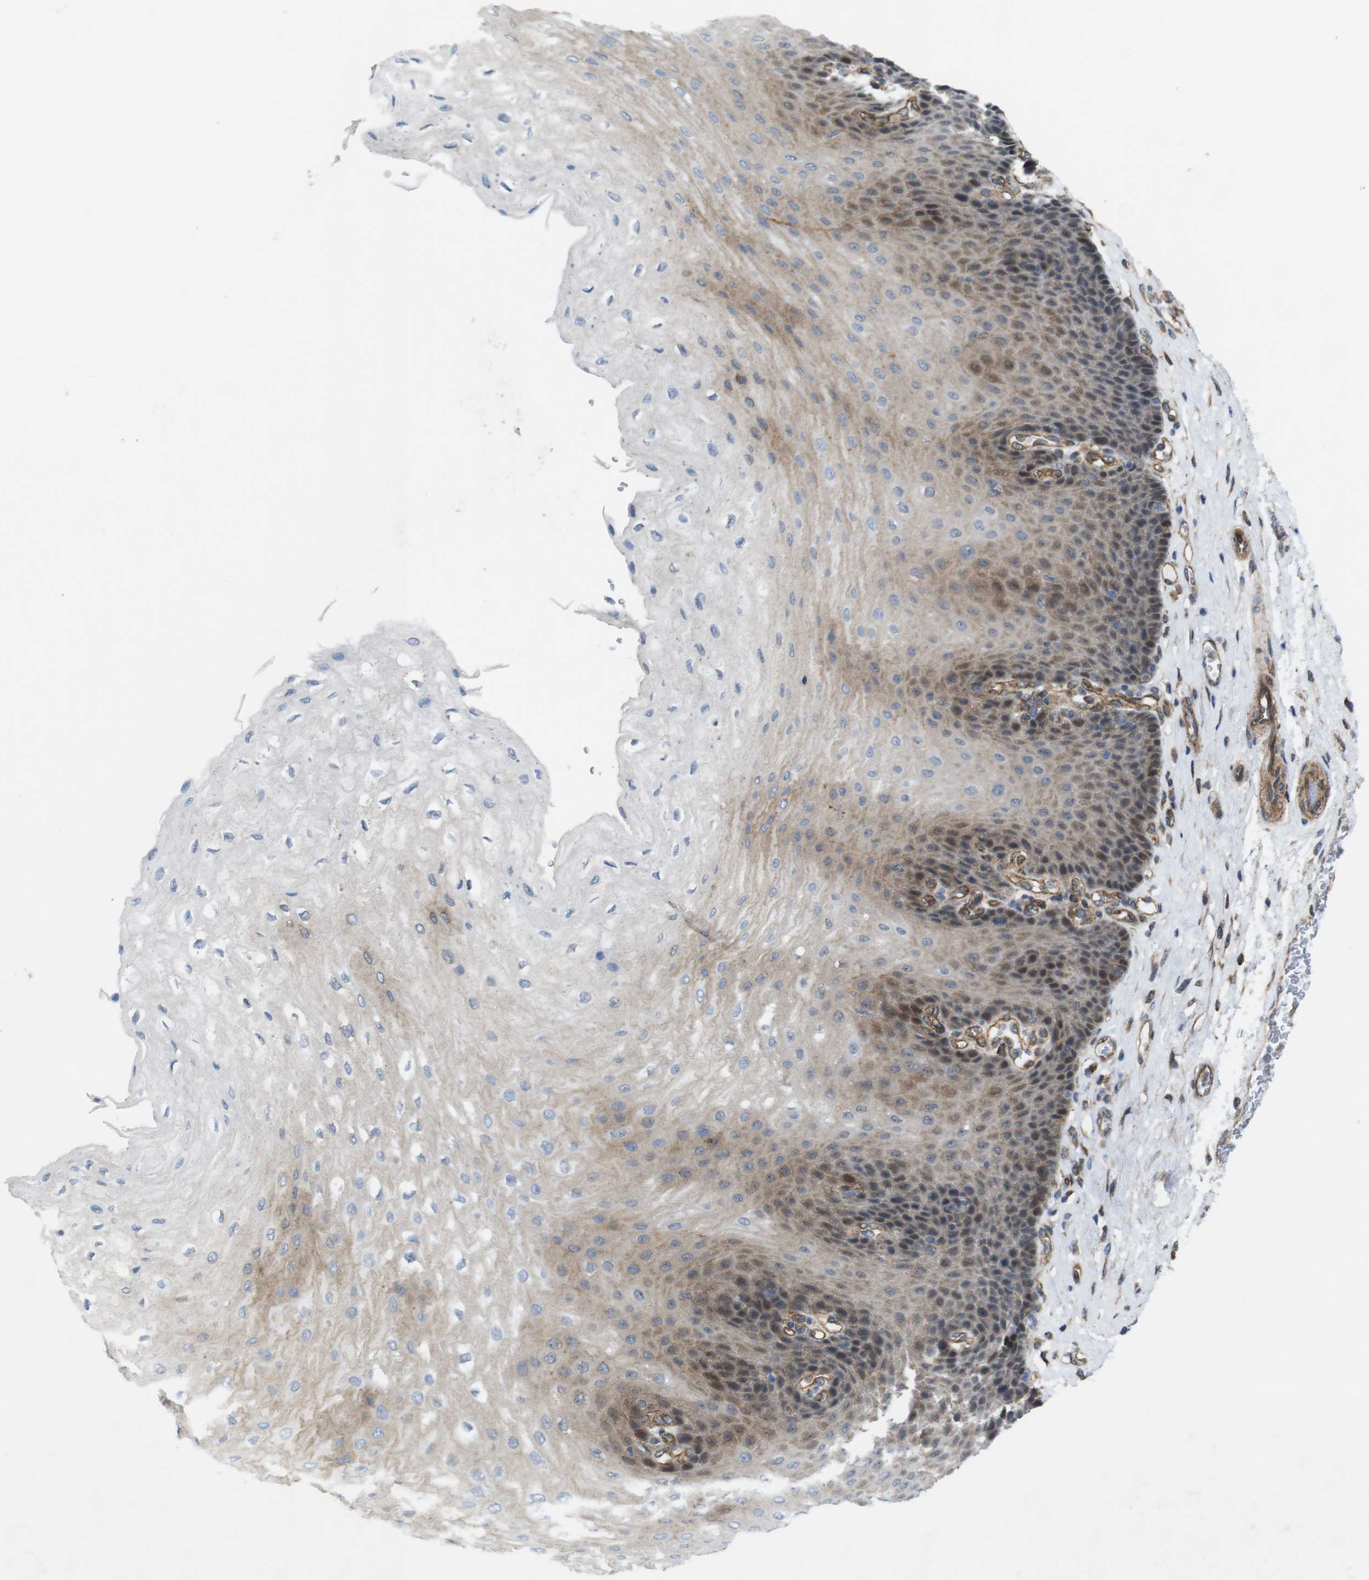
{"staining": {"intensity": "moderate", "quantity": "25%-75%", "location": "cytoplasmic/membranous,nuclear"}, "tissue": "esophagus", "cell_type": "Squamous epithelial cells", "image_type": "normal", "snomed": [{"axis": "morphology", "description": "Normal tissue, NOS"}, {"axis": "topography", "description": "Esophagus"}], "caption": "This histopathology image reveals immunohistochemistry staining of normal esophagus, with medium moderate cytoplasmic/membranous,nuclear positivity in approximately 25%-75% of squamous epithelial cells.", "gene": "PTGER4", "patient": {"sex": "female", "age": 72}}